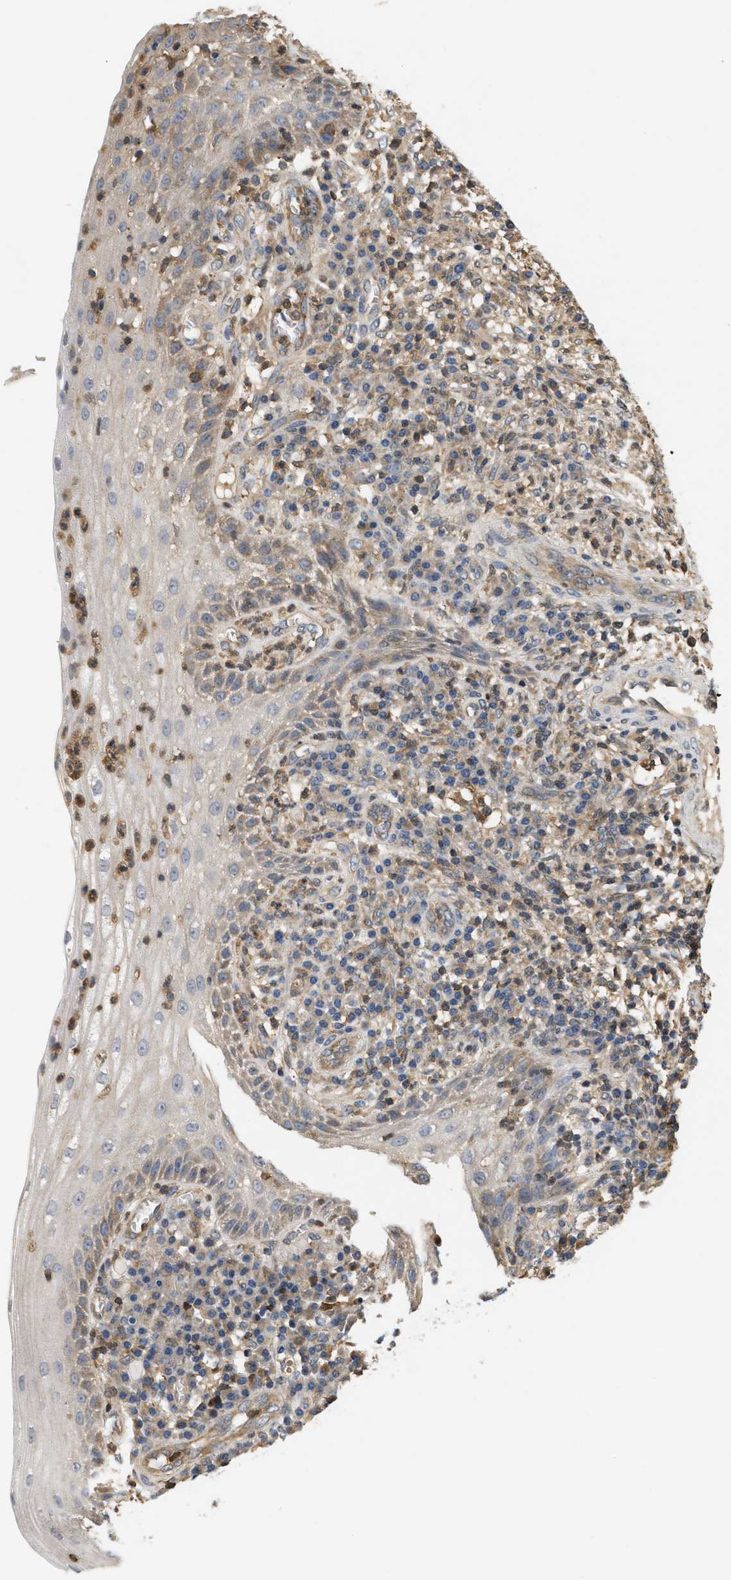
{"staining": {"intensity": "weak", "quantity": "<25%", "location": "cytoplasmic/membranous"}, "tissue": "cervical cancer", "cell_type": "Tumor cells", "image_type": "cancer", "snomed": [{"axis": "morphology", "description": "Squamous cell carcinoma, NOS"}, {"axis": "topography", "description": "Cervix"}], "caption": "Cervical cancer (squamous cell carcinoma) was stained to show a protein in brown. There is no significant expression in tumor cells.", "gene": "FARS2", "patient": {"sex": "female", "age": 34}}